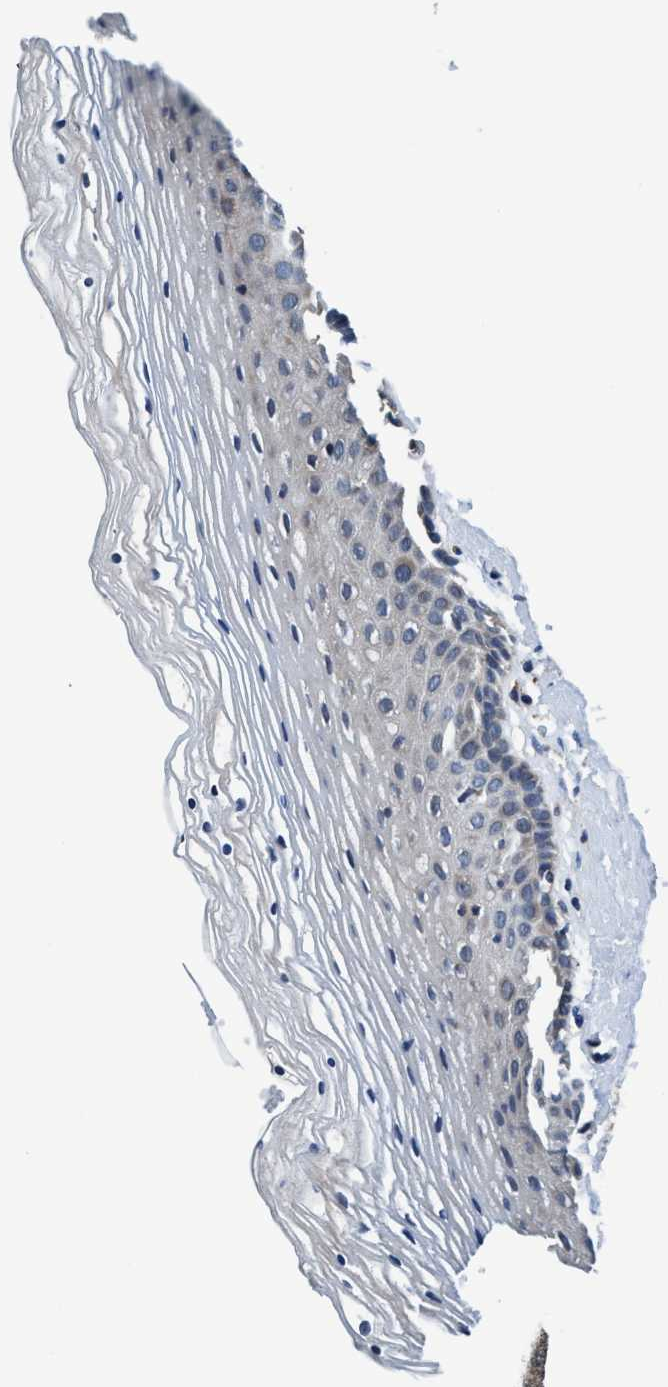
{"staining": {"intensity": "moderate", "quantity": "<25%", "location": "cytoplasmic/membranous"}, "tissue": "vagina", "cell_type": "Squamous epithelial cells", "image_type": "normal", "snomed": [{"axis": "morphology", "description": "Normal tissue, NOS"}, {"axis": "topography", "description": "Vagina"}], "caption": "Squamous epithelial cells show low levels of moderate cytoplasmic/membranous staining in approximately <25% of cells in benign vagina.", "gene": "ENDOG", "patient": {"sex": "female", "age": 32}}